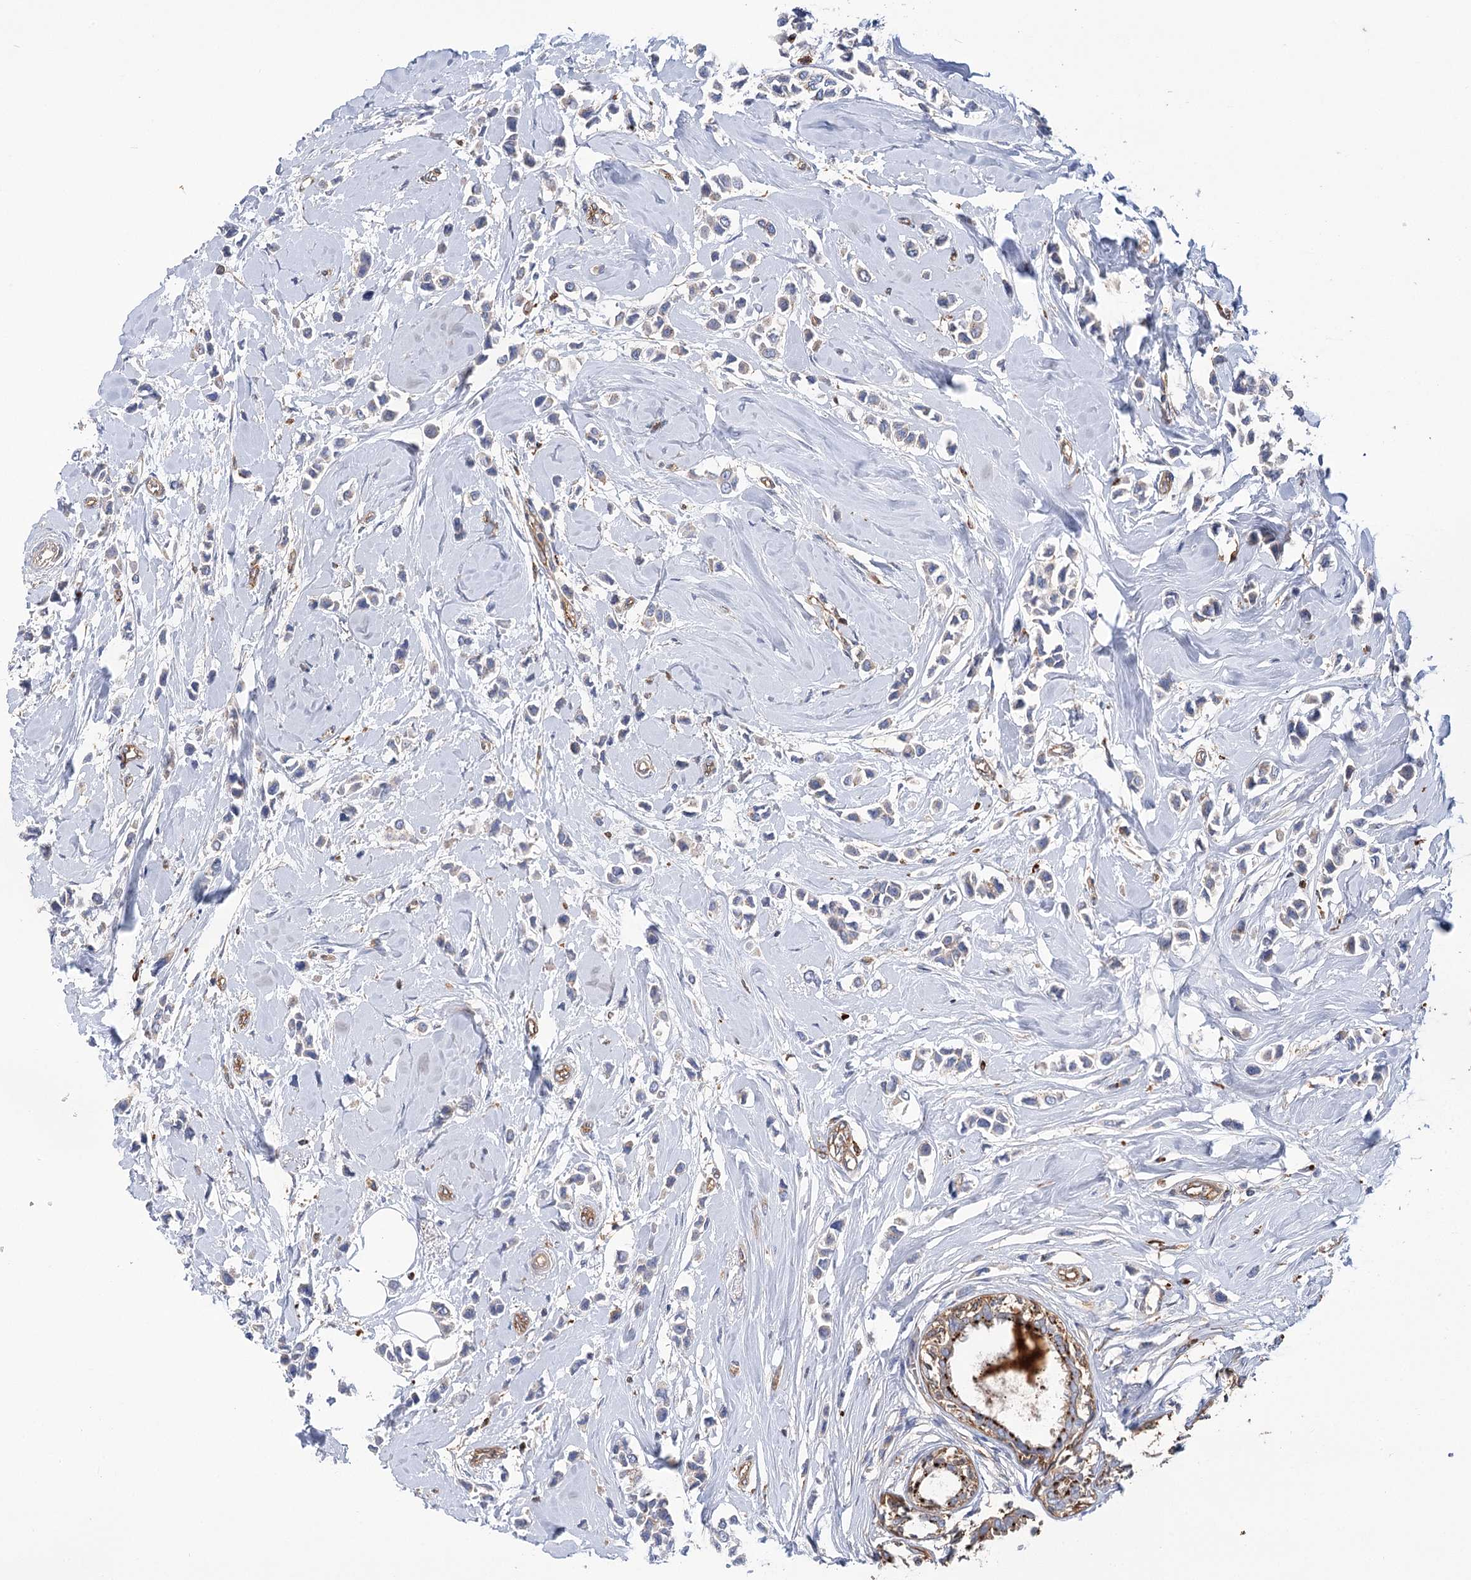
{"staining": {"intensity": "negative", "quantity": "none", "location": "none"}, "tissue": "breast cancer", "cell_type": "Tumor cells", "image_type": "cancer", "snomed": [{"axis": "morphology", "description": "Lobular carcinoma"}, {"axis": "topography", "description": "Breast"}], "caption": "There is no significant positivity in tumor cells of breast lobular carcinoma.", "gene": "GUSB", "patient": {"sex": "female", "age": 51}}